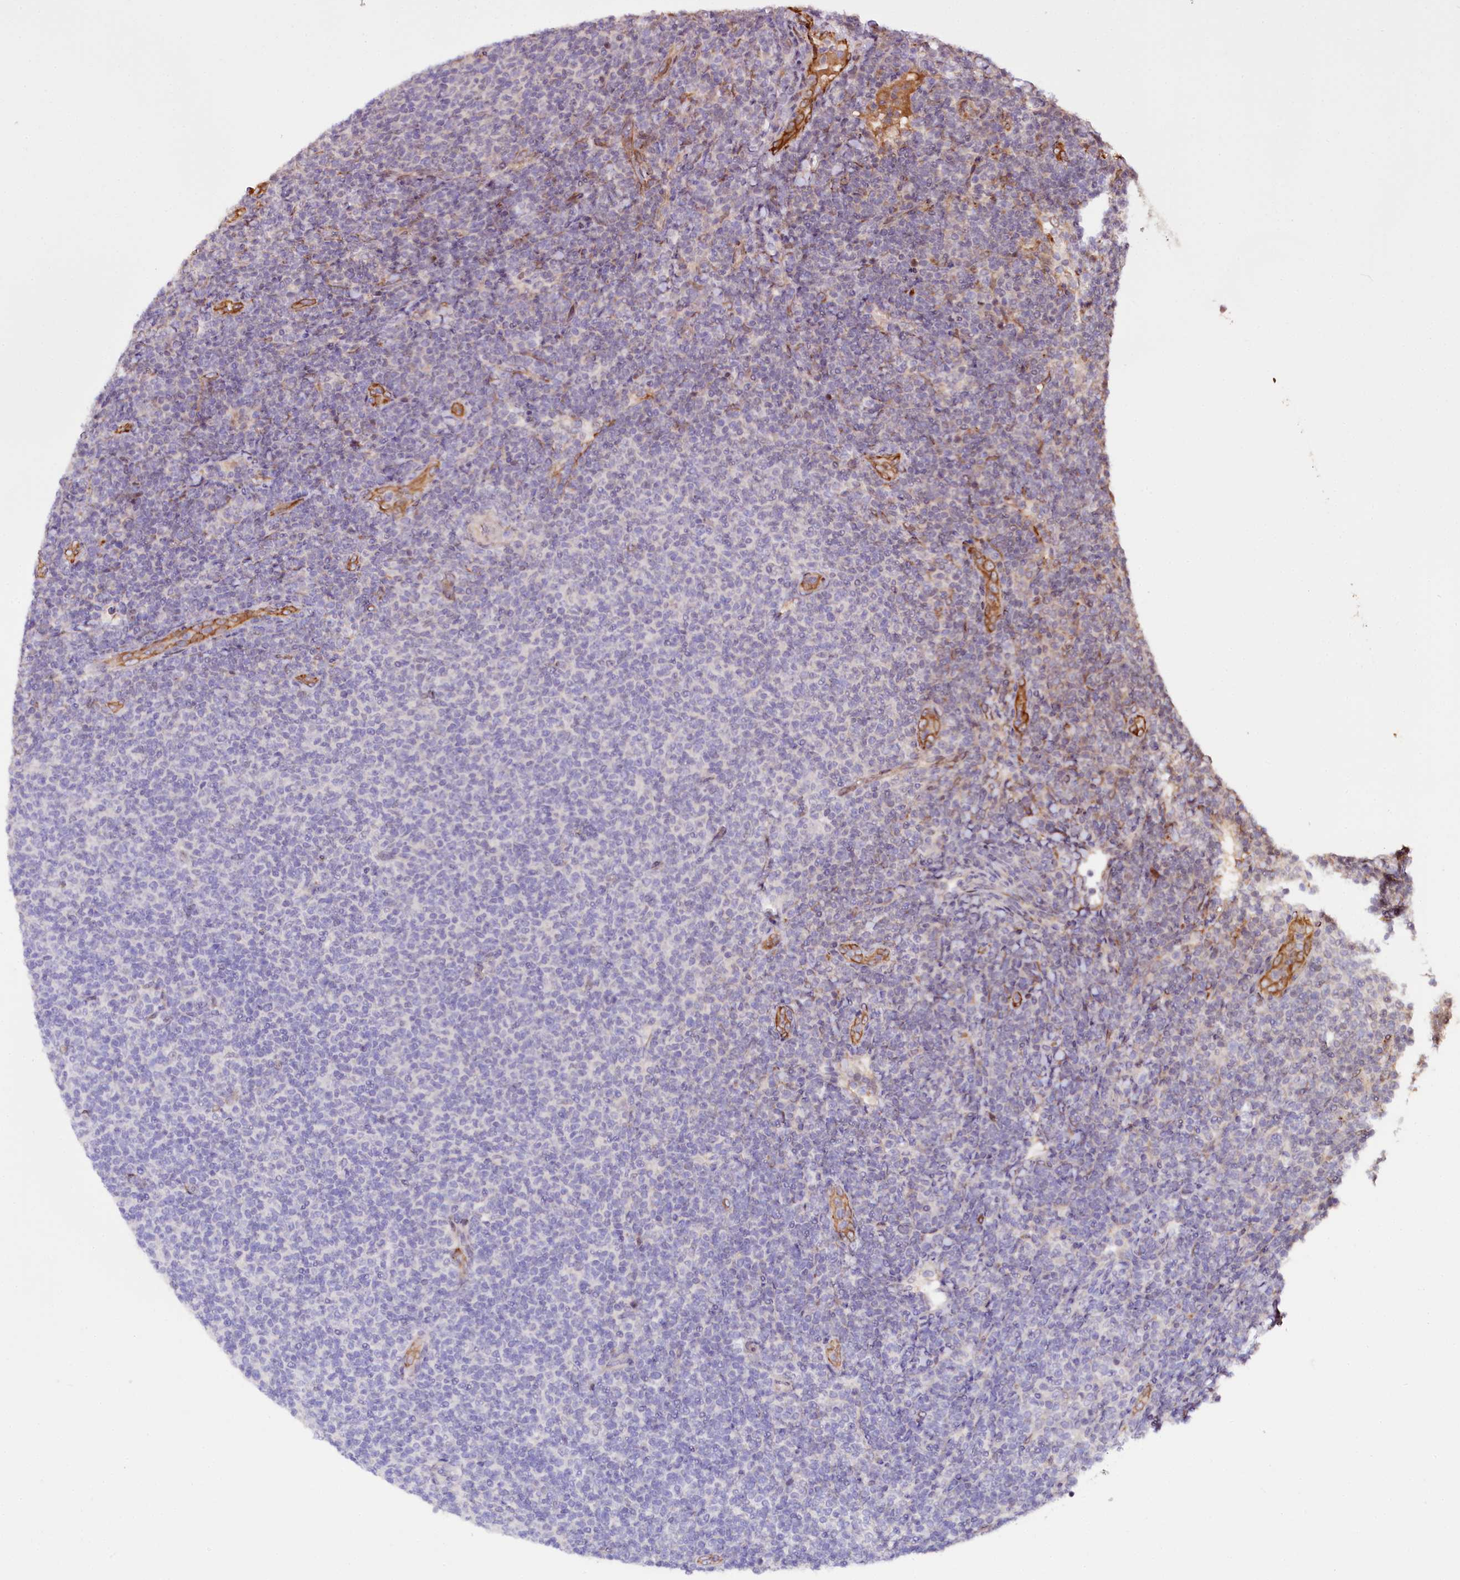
{"staining": {"intensity": "negative", "quantity": "none", "location": "none"}, "tissue": "lymphoma", "cell_type": "Tumor cells", "image_type": "cancer", "snomed": [{"axis": "morphology", "description": "Malignant lymphoma, non-Hodgkin's type, Low grade"}, {"axis": "topography", "description": "Lymph node"}], "caption": "Immunohistochemical staining of human lymphoma exhibits no significant expression in tumor cells.", "gene": "CUTC", "patient": {"sex": "male", "age": 66}}